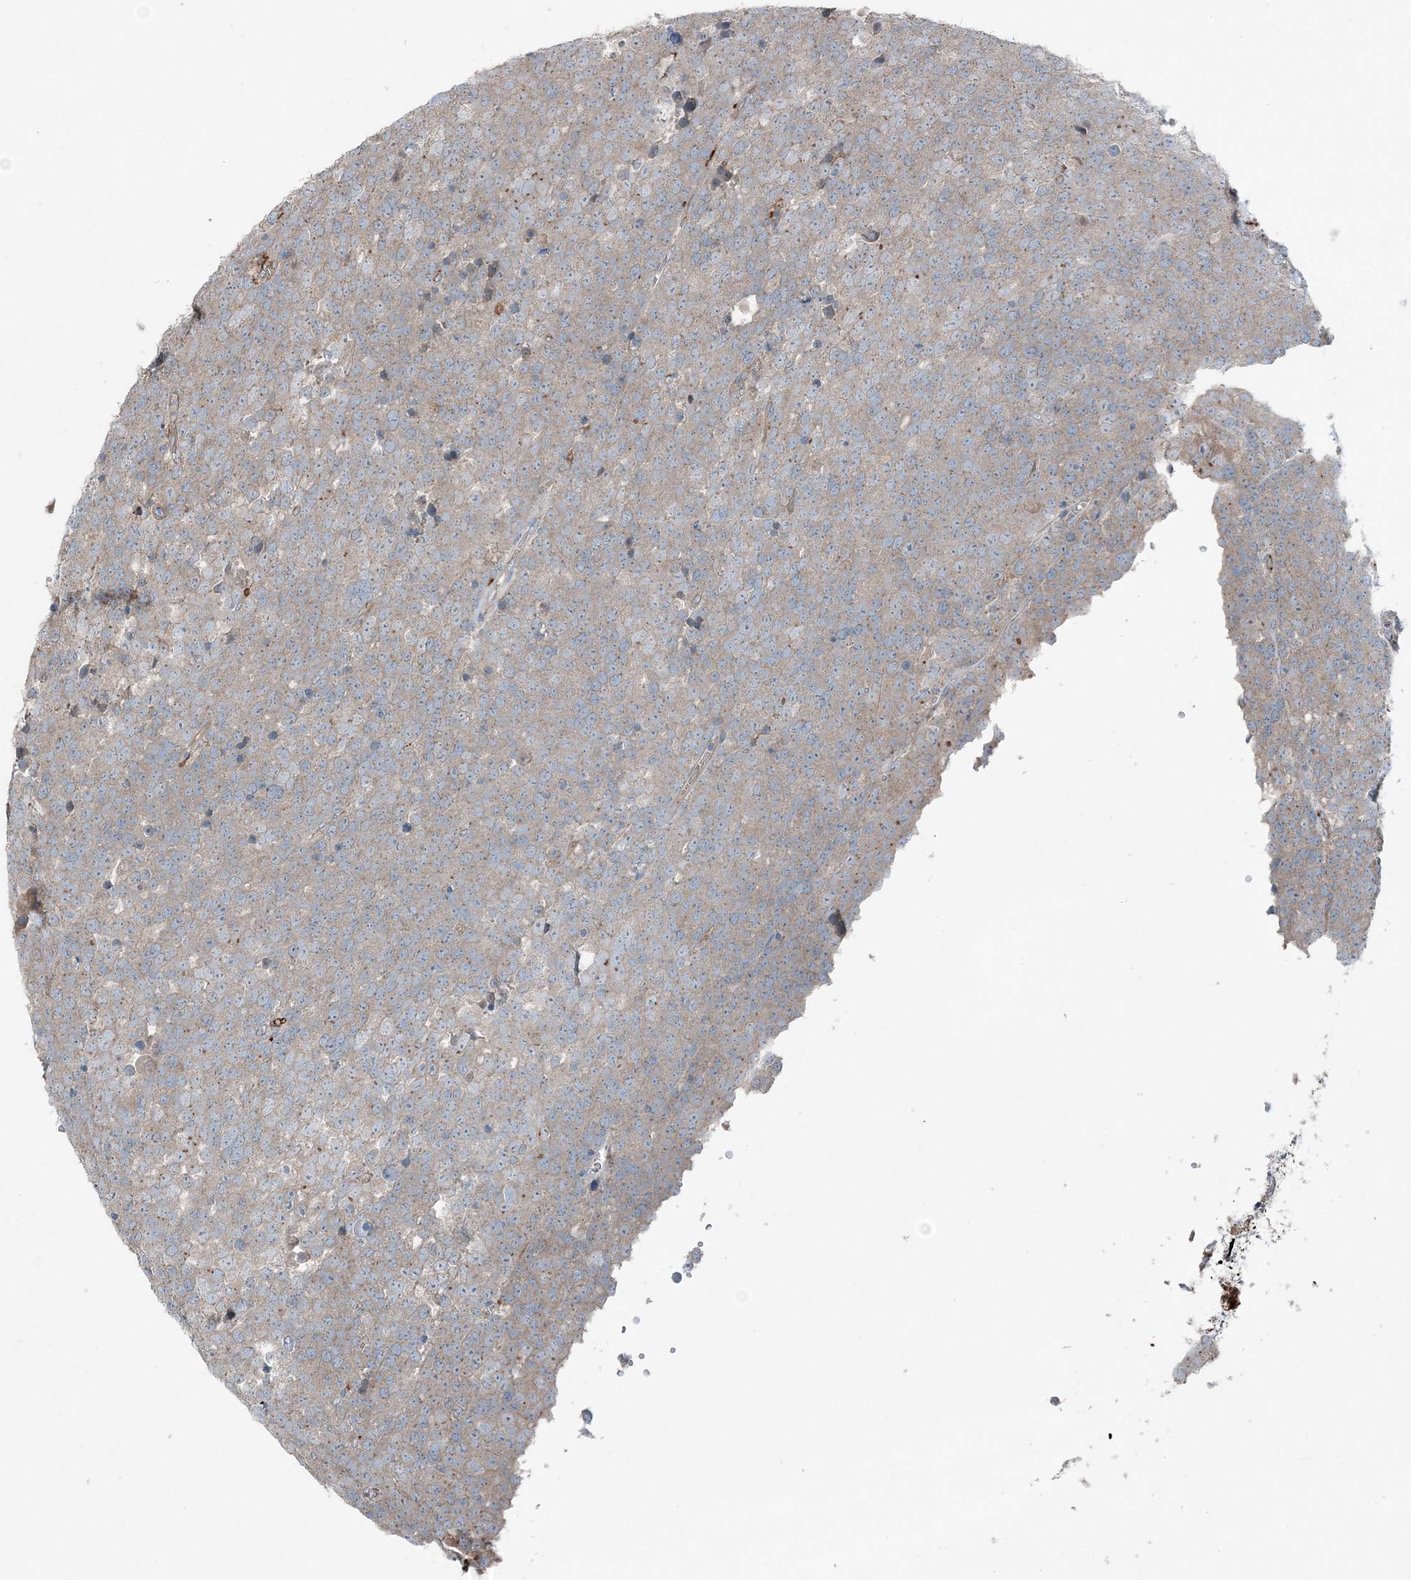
{"staining": {"intensity": "weak", "quantity": "25%-75%", "location": "cytoplasmic/membranous"}, "tissue": "testis cancer", "cell_type": "Tumor cells", "image_type": "cancer", "snomed": [{"axis": "morphology", "description": "Seminoma, NOS"}, {"axis": "topography", "description": "Testis"}], "caption": "There is low levels of weak cytoplasmic/membranous positivity in tumor cells of testis seminoma, as demonstrated by immunohistochemical staining (brown color).", "gene": "KY", "patient": {"sex": "male", "age": 71}}